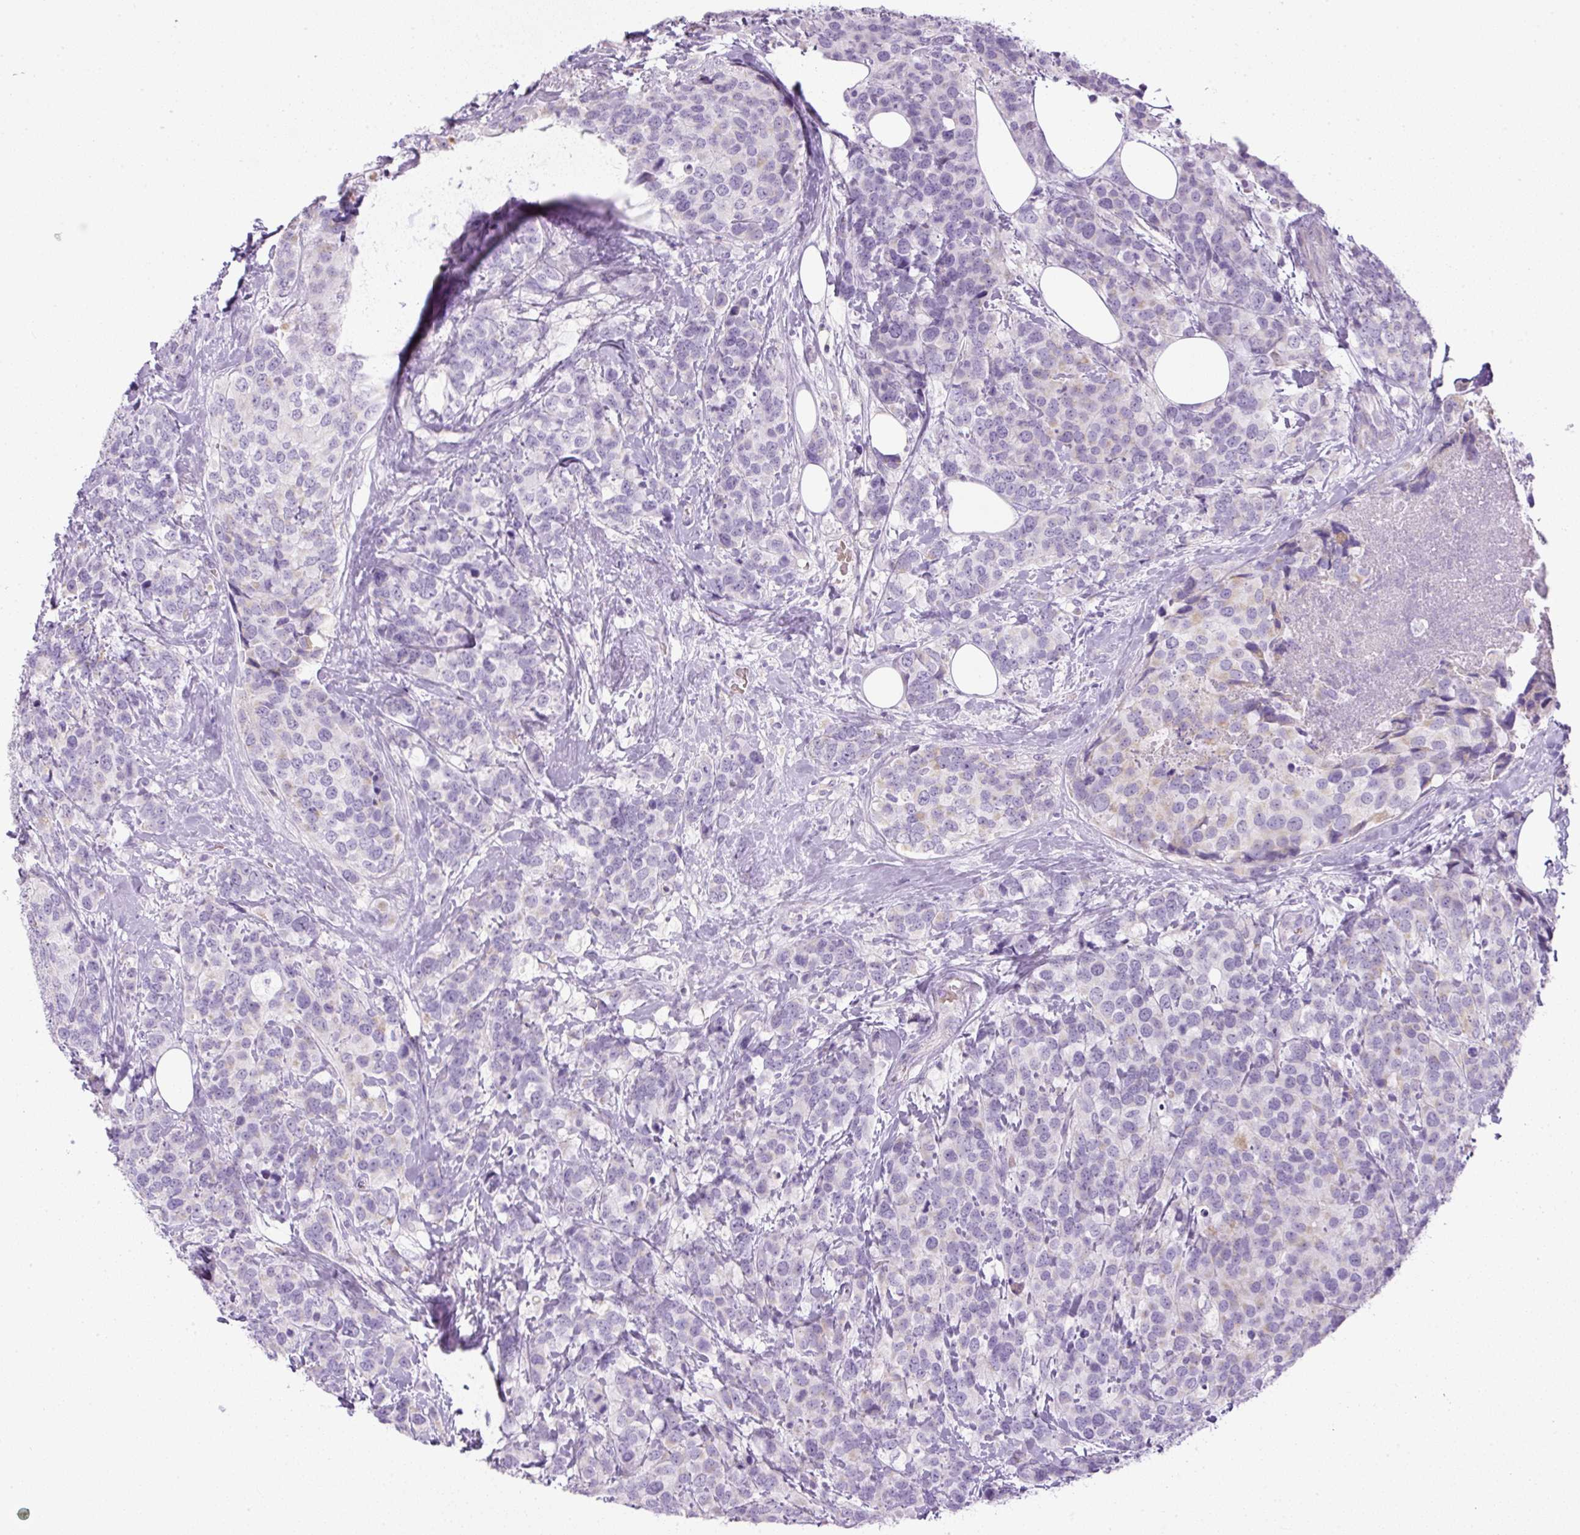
{"staining": {"intensity": "negative", "quantity": "none", "location": "none"}, "tissue": "breast cancer", "cell_type": "Tumor cells", "image_type": "cancer", "snomed": [{"axis": "morphology", "description": "Lobular carcinoma"}, {"axis": "topography", "description": "Breast"}], "caption": "This is an IHC micrograph of lobular carcinoma (breast). There is no expression in tumor cells.", "gene": "FGFBP3", "patient": {"sex": "female", "age": 59}}